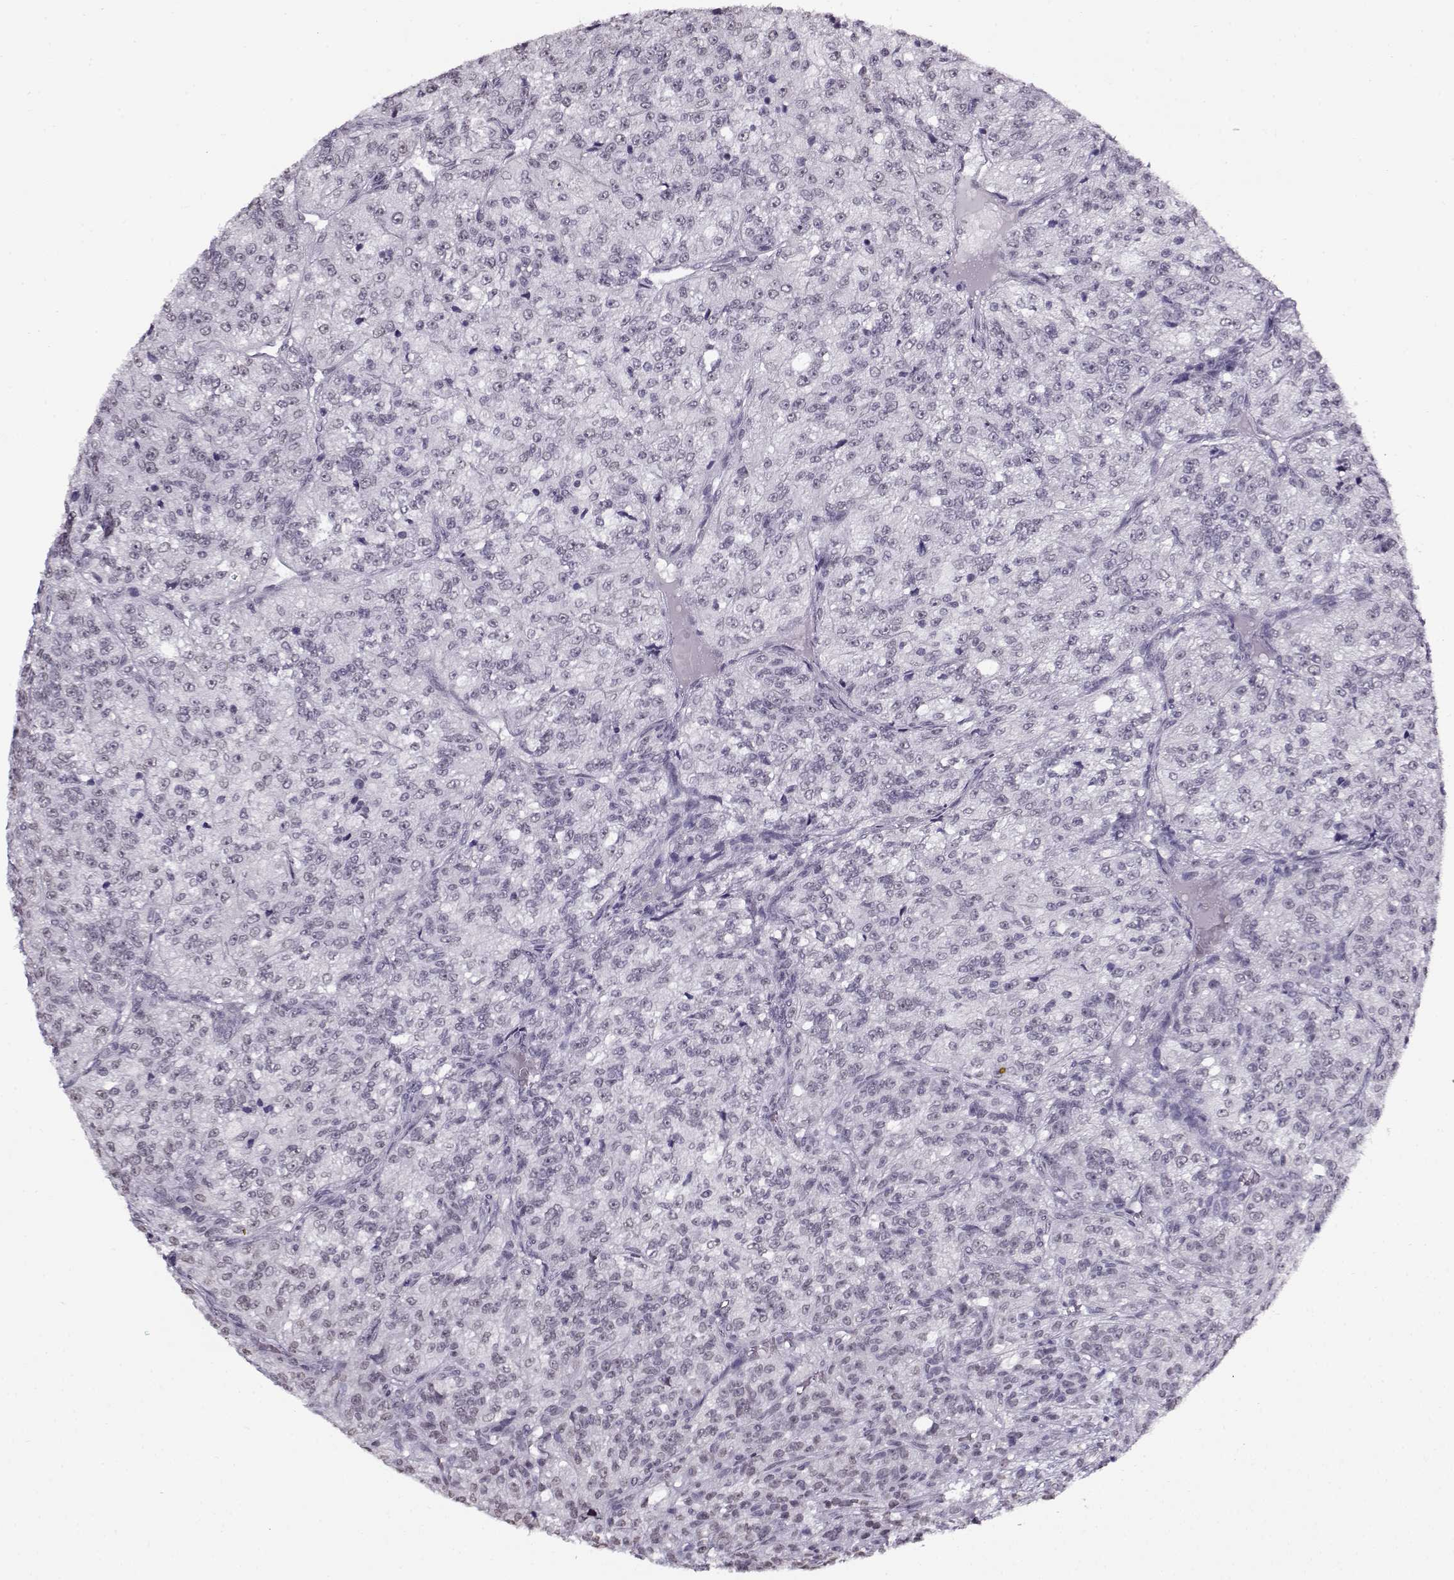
{"staining": {"intensity": "negative", "quantity": "none", "location": "none"}, "tissue": "renal cancer", "cell_type": "Tumor cells", "image_type": "cancer", "snomed": [{"axis": "morphology", "description": "Adenocarcinoma, NOS"}, {"axis": "topography", "description": "Kidney"}], "caption": "This is an IHC micrograph of renal cancer. There is no staining in tumor cells.", "gene": "PRMT8", "patient": {"sex": "female", "age": 63}}